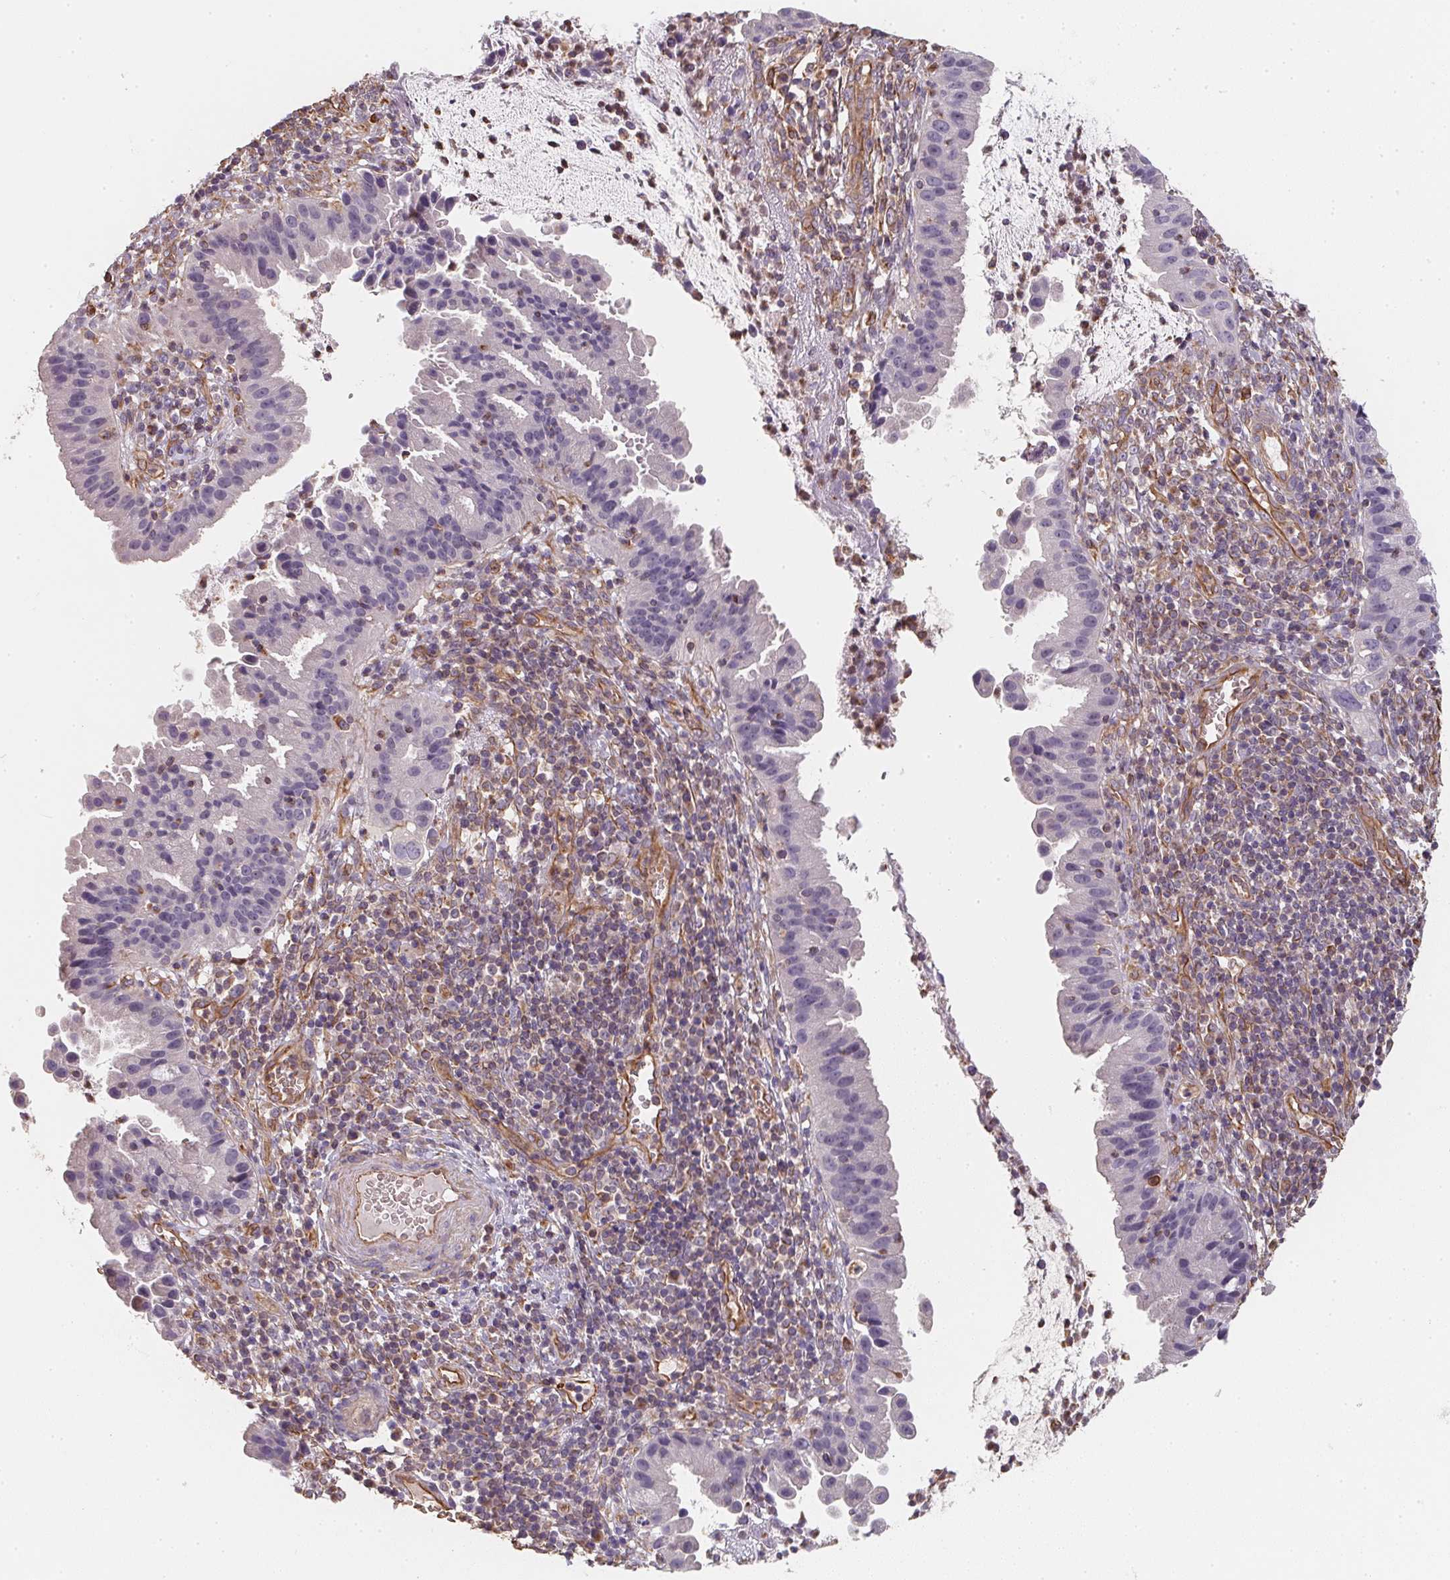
{"staining": {"intensity": "negative", "quantity": "none", "location": "none"}, "tissue": "cervical cancer", "cell_type": "Tumor cells", "image_type": "cancer", "snomed": [{"axis": "morphology", "description": "Adenocarcinoma, NOS"}, {"axis": "topography", "description": "Cervix"}], "caption": "Cervical adenocarcinoma was stained to show a protein in brown. There is no significant expression in tumor cells.", "gene": "TBKBP1", "patient": {"sex": "female", "age": 34}}